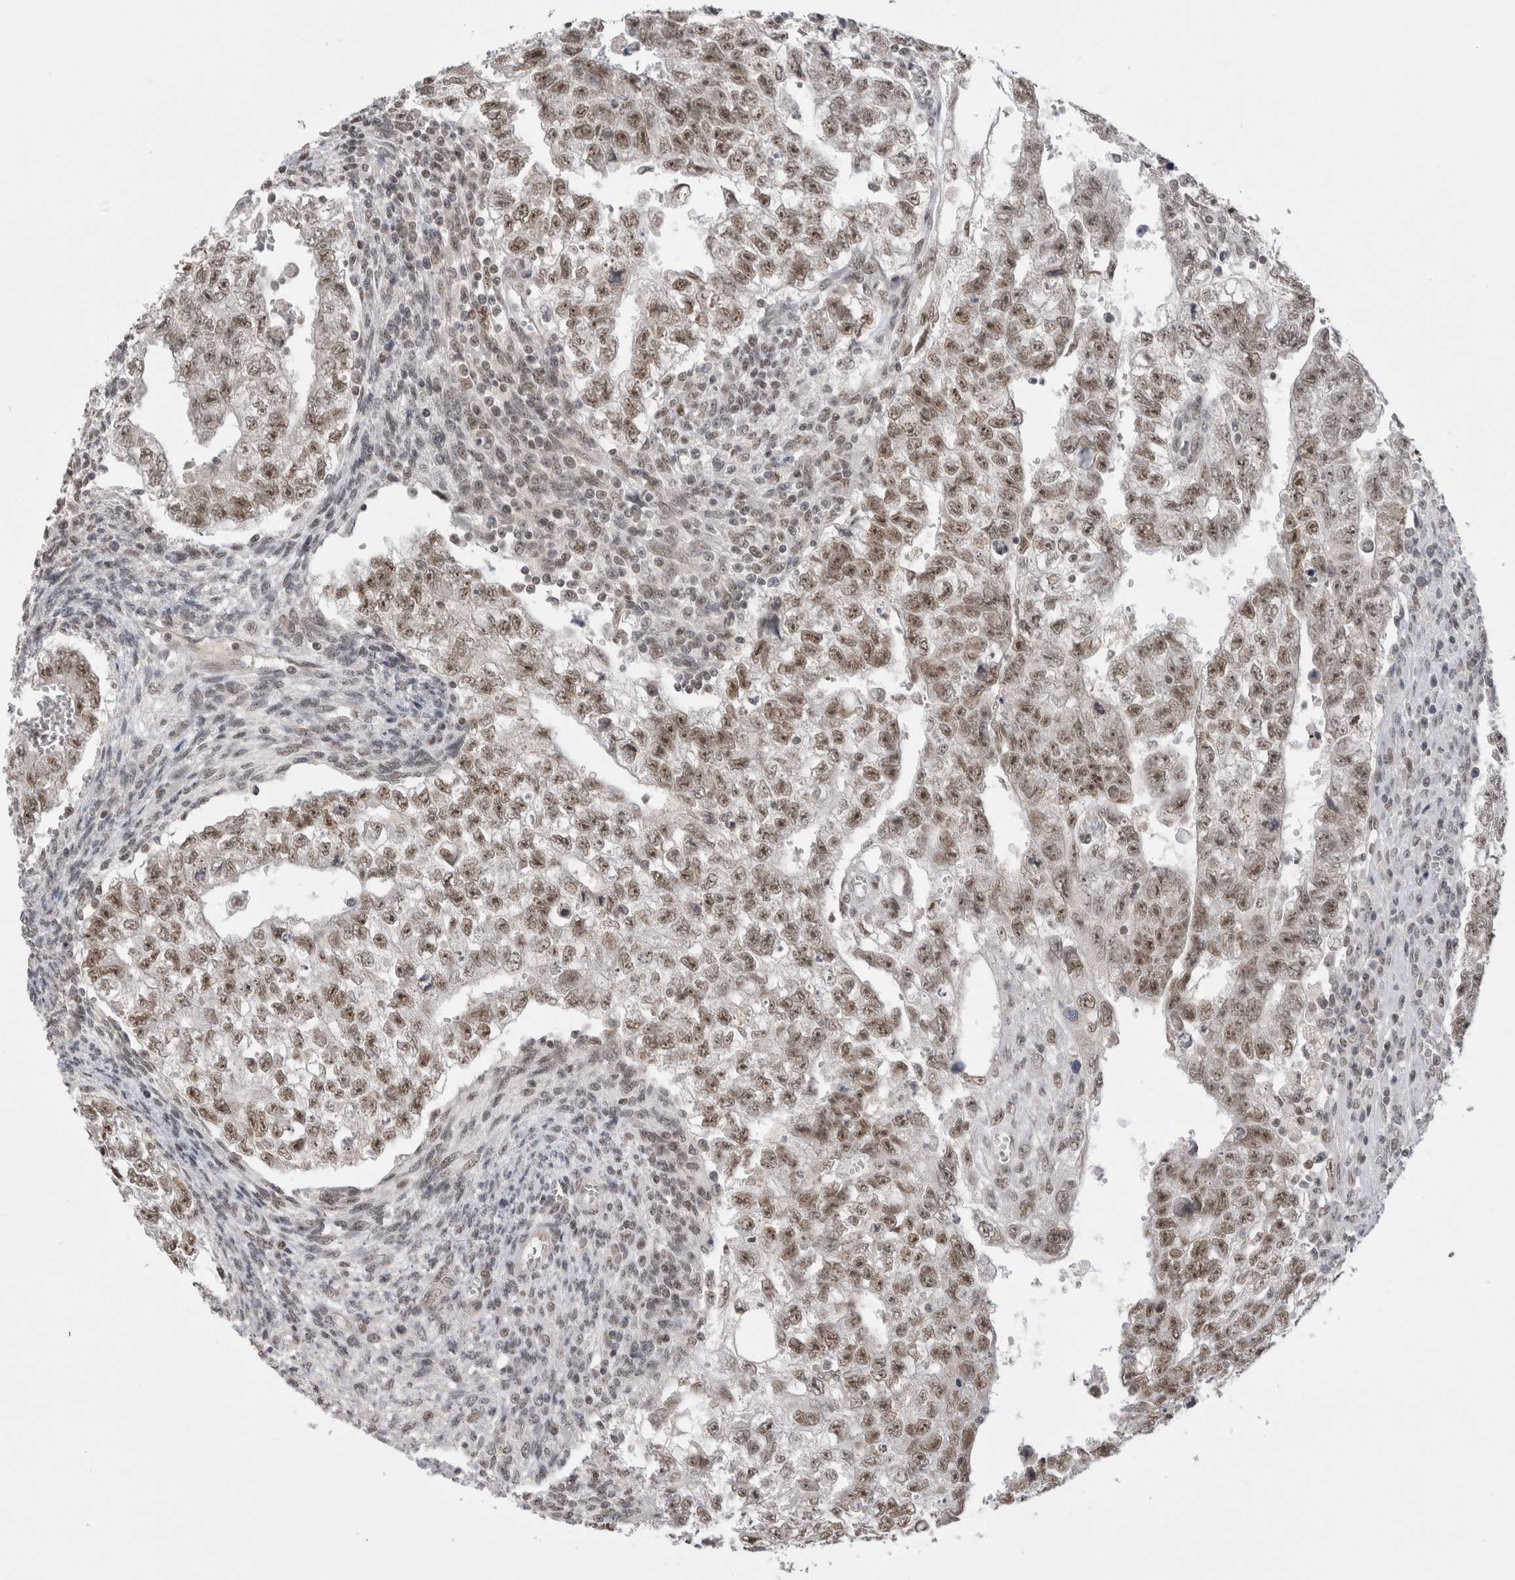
{"staining": {"intensity": "moderate", "quantity": ">75%", "location": "nuclear"}, "tissue": "testis cancer", "cell_type": "Tumor cells", "image_type": "cancer", "snomed": [{"axis": "morphology", "description": "Seminoma, NOS"}, {"axis": "morphology", "description": "Carcinoma, Embryonal, NOS"}, {"axis": "topography", "description": "Testis"}], "caption": "Immunohistochemistry (IHC) (DAB) staining of testis cancer displays moderate nuclear protein expression in approximately >75% of tumor cells.", "gene": "DAXX", "patient": {"sex": "male", "age": 38}}